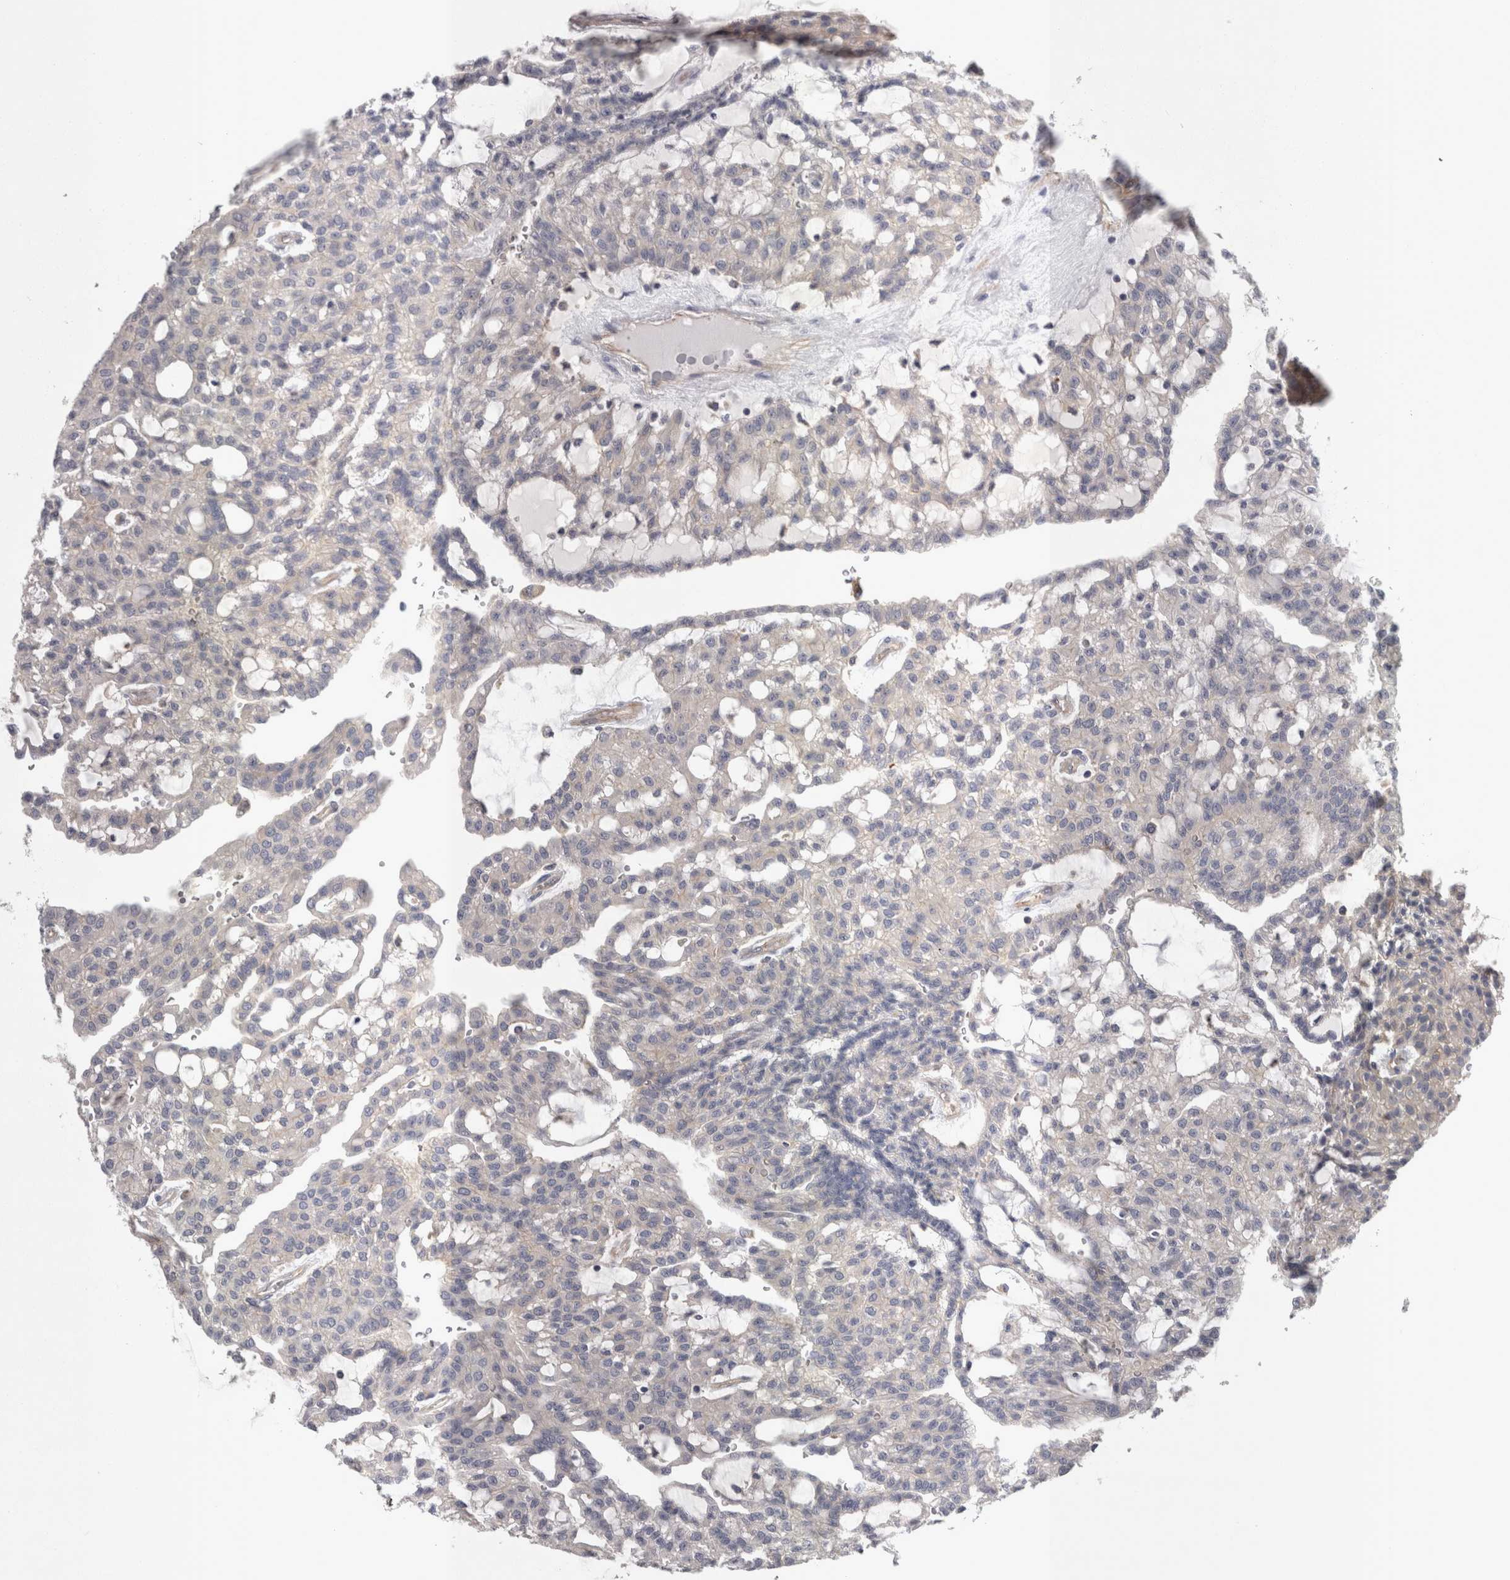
{"staining": {"intensity": "weak", "quantity": "<25%", "location": "cytoplasmic/membranous"}, "tissue": "renal cancer", "cell_type": "Tumor cells", "image_type": "cancer", "snomed": [{"axis": "morphology", "description": "Adenocarcinoma, NOS"}, {"axis": "topography", "description": "Kidney"}], "caption": "Tumor cells show no significant protein staining in renal cancer (adenocarcinoma). Nuclei are stained in blue.", "gene": "LYZL6", "patient": {"sex": "male", "age": 63}}